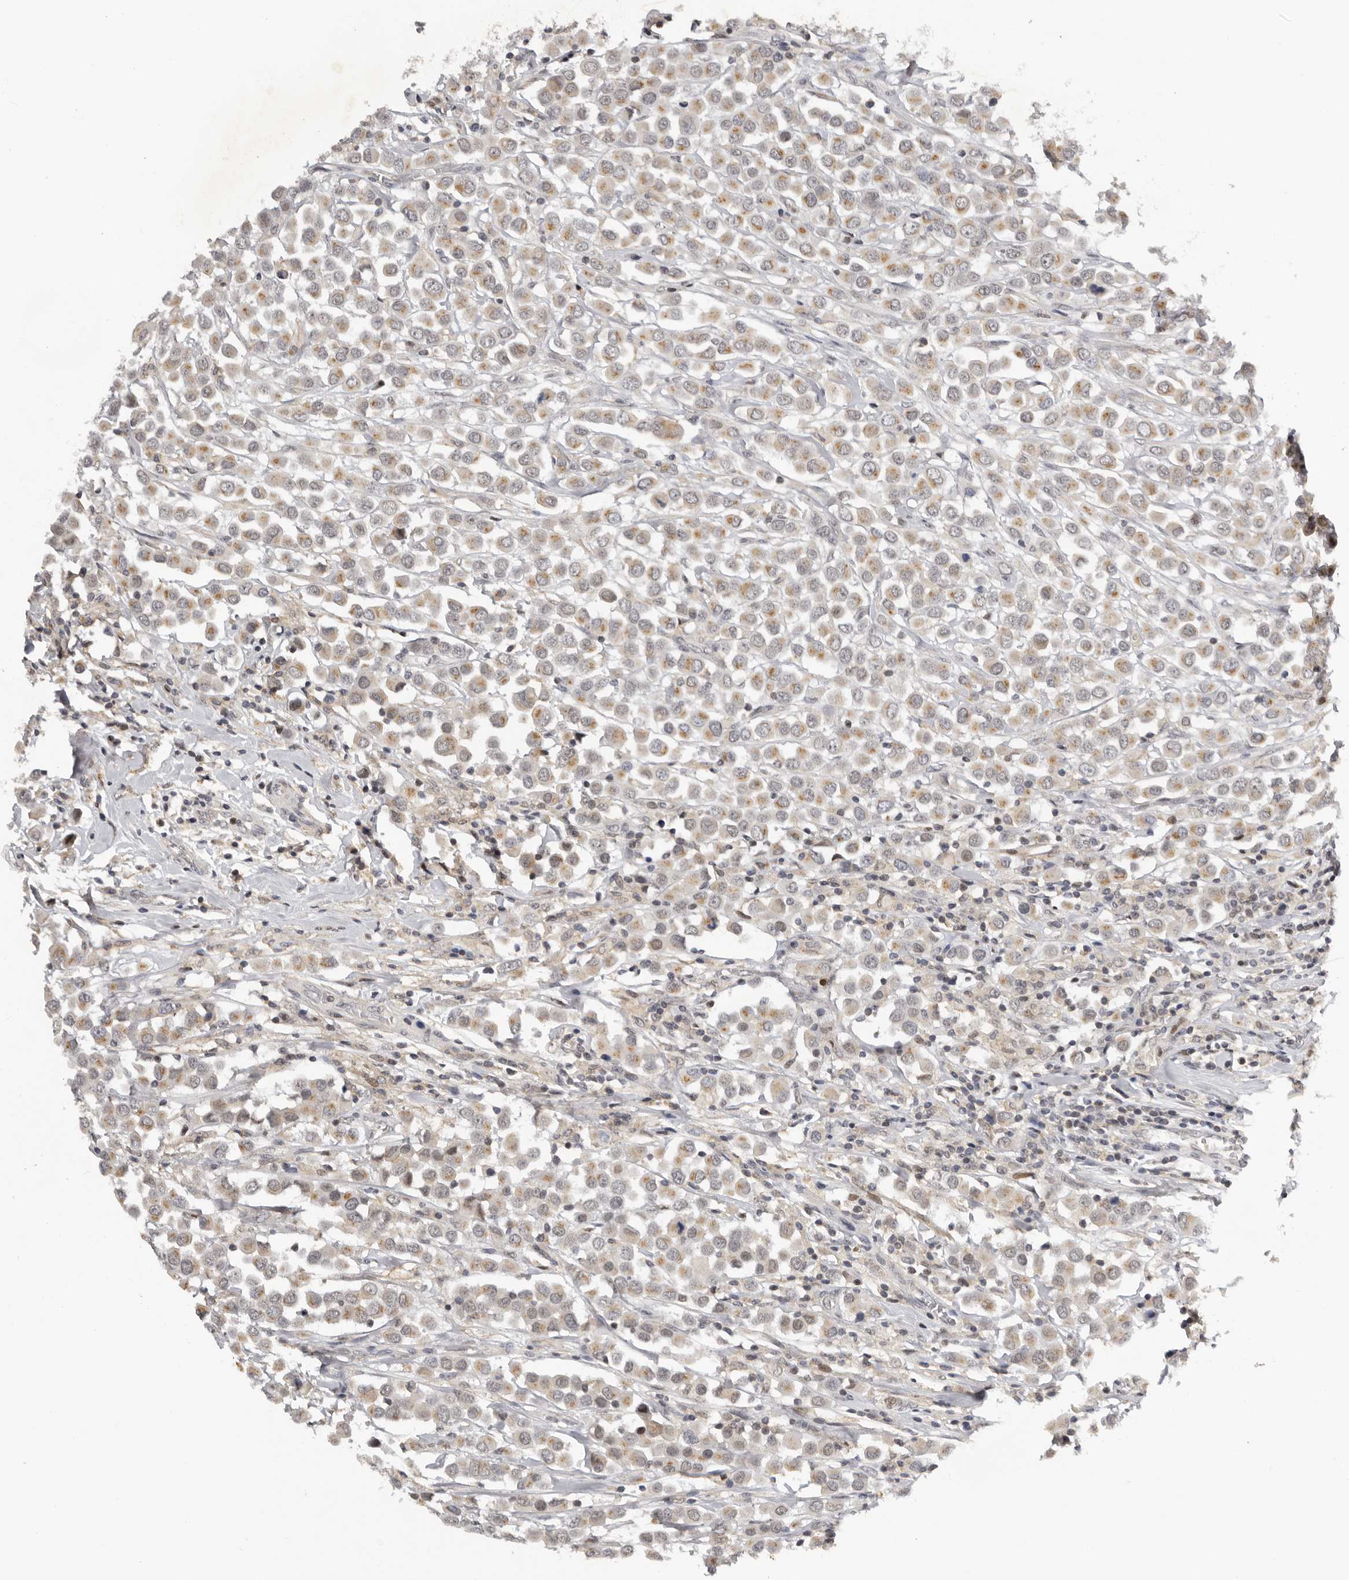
{"staining": {"intensity": "weak", "quantity": ">75%", "location": "cytoplasmic/membranous"}, "tissue": "breast cancer", "cell_type": "Tumor cells", "image_type": "cancer", "snomed": [{"axis": "morphology", "description": "Duct carcinoma"}, {"axis": "topography", "description": "Breast"}], "caption": "Weak cytoplasmic/membranous expression for a protein is identified in about >75% of tumor cells of breast cancer (intraductal carcinoma) using IHC.", "gene": "KIF2B", "patient": {"sex": "female", "age": 61}}